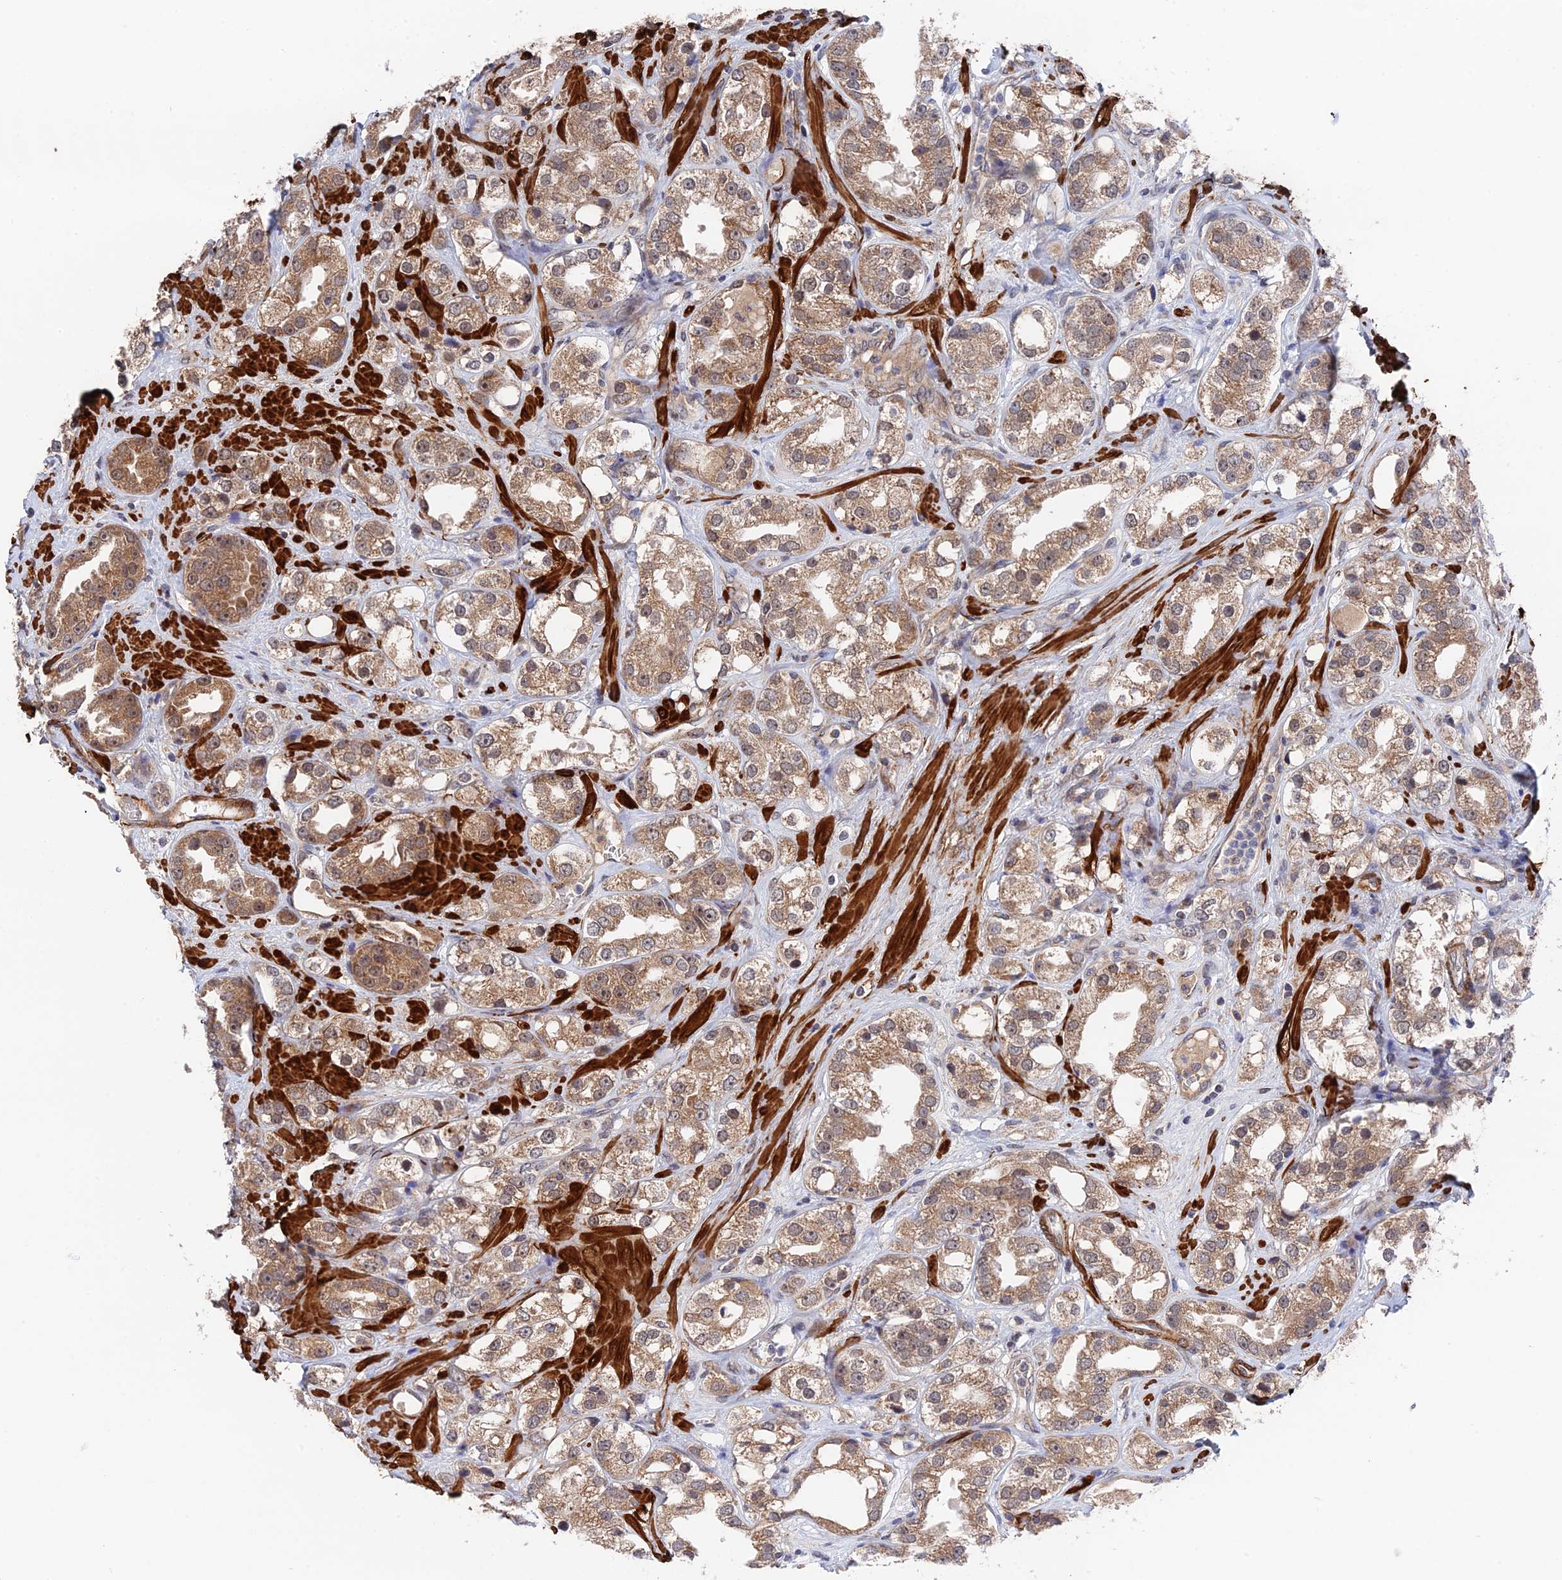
{"staining": {"intensity": "moderate", "quantity": ">75%", "location": "cytoplasmic/membranous"}, "tissue": "prostate cancer", "cell_type": "Tumor cells", "image_type": "cancer", "snomed": [{"axis": "morphology", "description": "Adenocarcinoma, NOS"}, {"axis": "topography", "description": "Prostate"}], "caption": "Immunohistochemistry image of human prostate cancer (adenocarcinoma) stained for a protein (brown), which shows medium levels of moderate cytoplasmic/membranous expression in about >75% of tumor cells.", "gene": "ZNF320", "patient": {"sex": "male", "age": 79}}